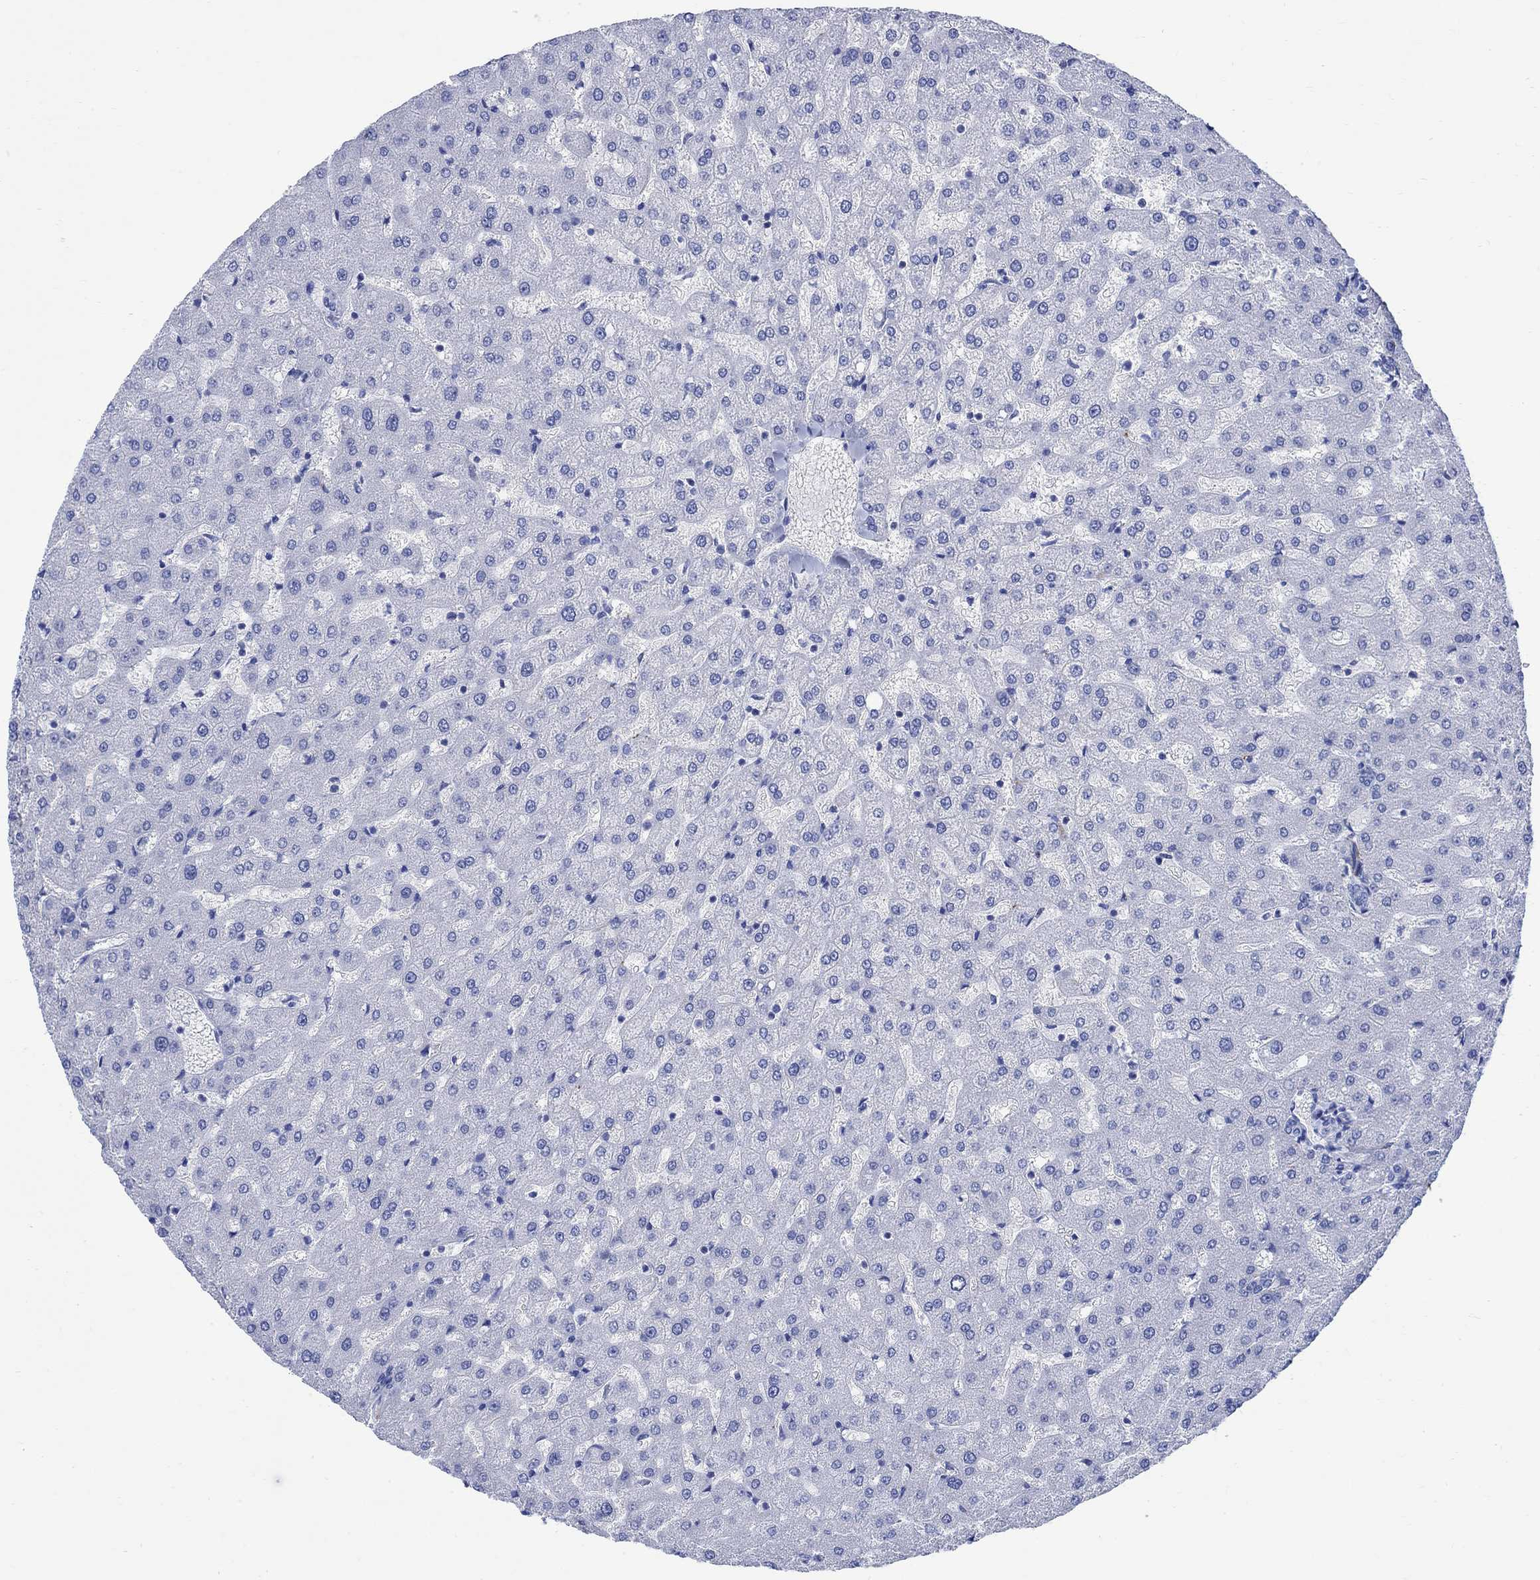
{"staining": {"intensity": "negative", "quantity": "none", "location": "none"}, "tissue": "liver", "cell_type": "Cholangiocytes", "image_type": "normal", "snomed": [{"axis": "morphology", "description": "Normal tissue, NOS"}, {"axis": "topography", "description": "Liver"}], "caption": "The image shows no significant expression in cholangiocytes of liver.", "gene": "CPLX1", "patient": {"sex": "female", "age": 50}}